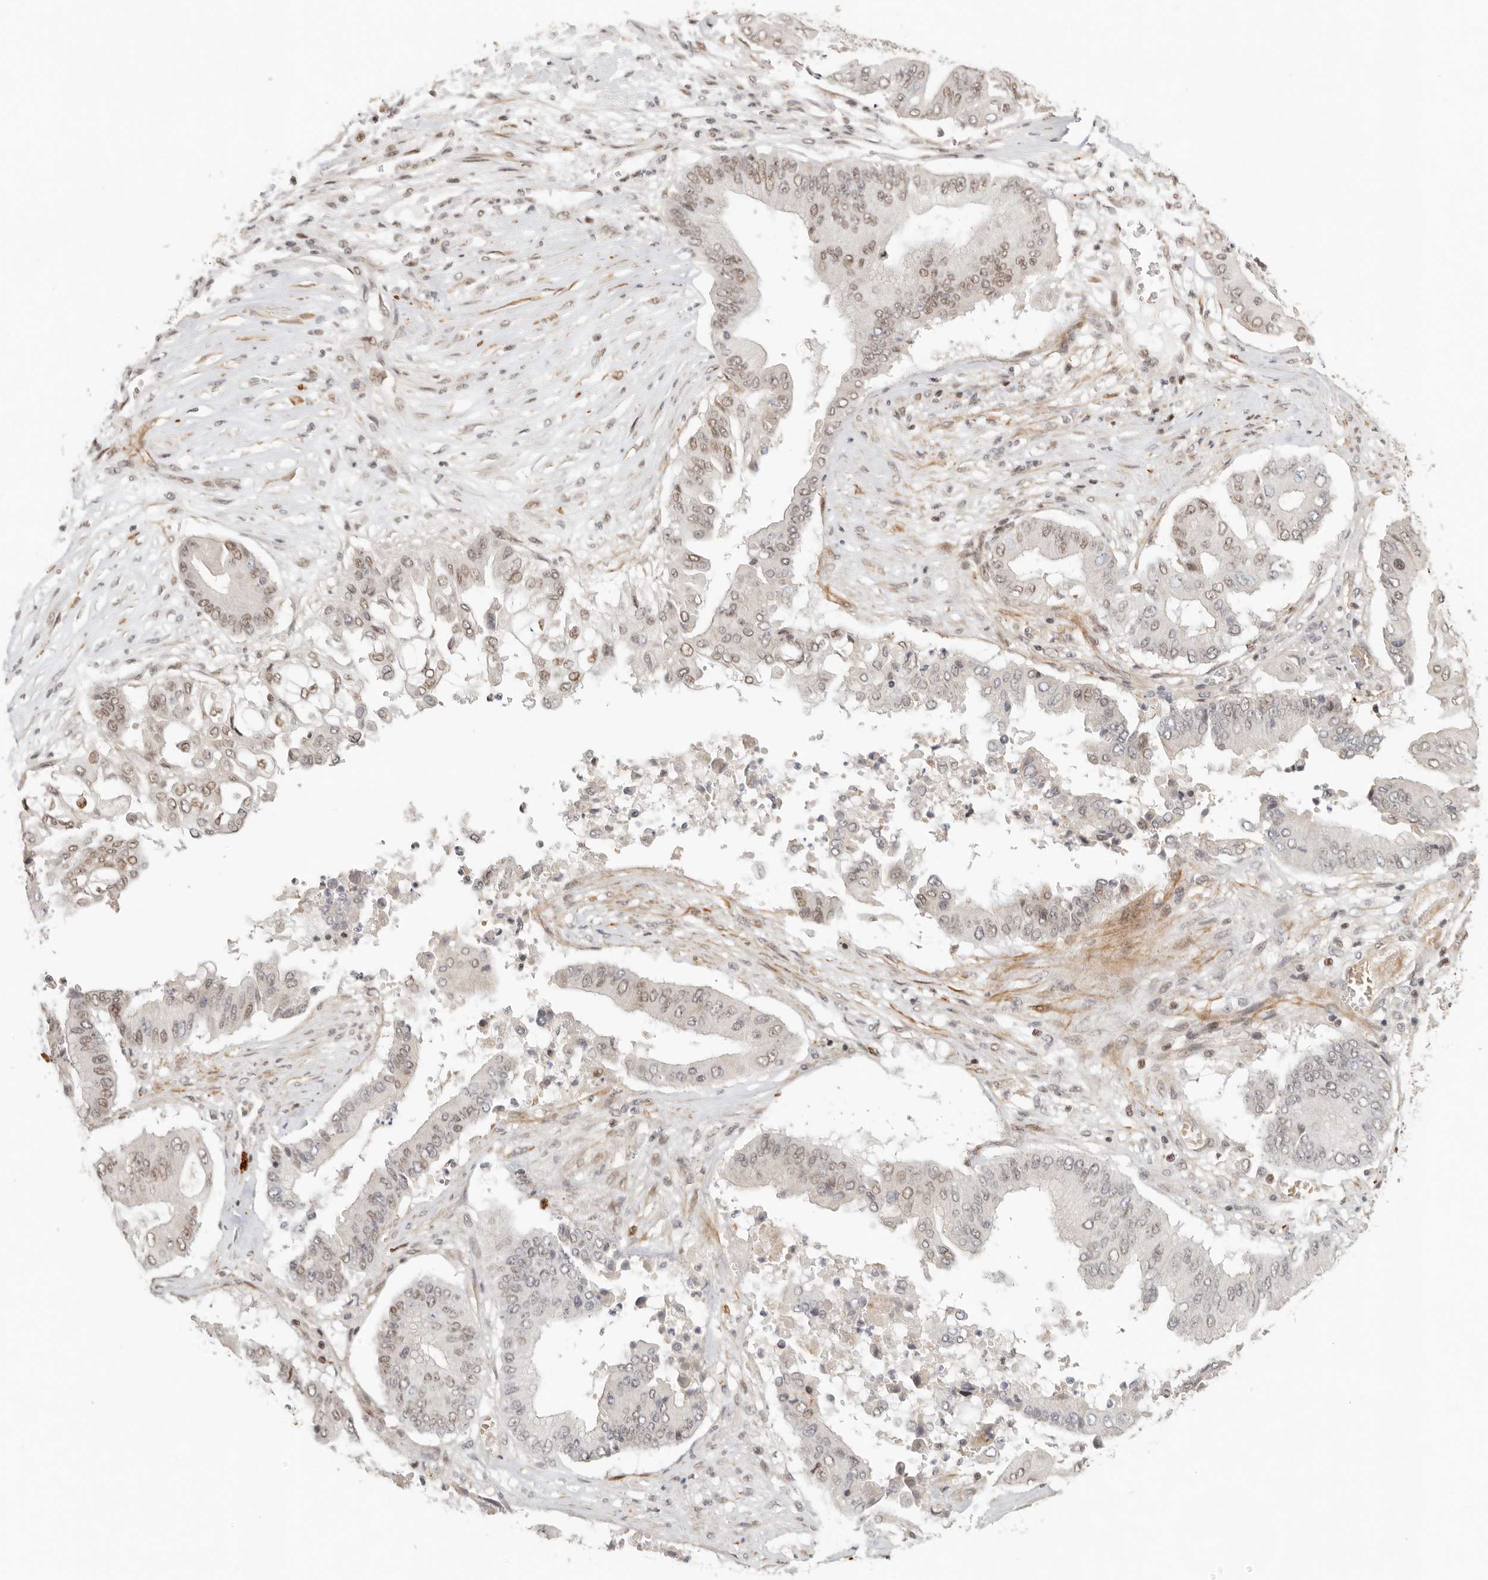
{"staining": {"intensity": "weak", "quantity": "25%-75%", "location": "nuclear"}, "tissue": "pancreatic cancer", "cell_type": "Tumor cells", "image_type": "cancer", "snomed": [{"axis": "morphology", "description": "Adenocarcinoma, NOS"}, {"axis": "topography", "description": "Pancreas"}], "caption": "A brown stain labels weak nuclear expression of a protein in human pancreatic adenocarcinoma tumor cells.", "gene": "GABPA", "patient": {"sex": "female", "age": 77}}